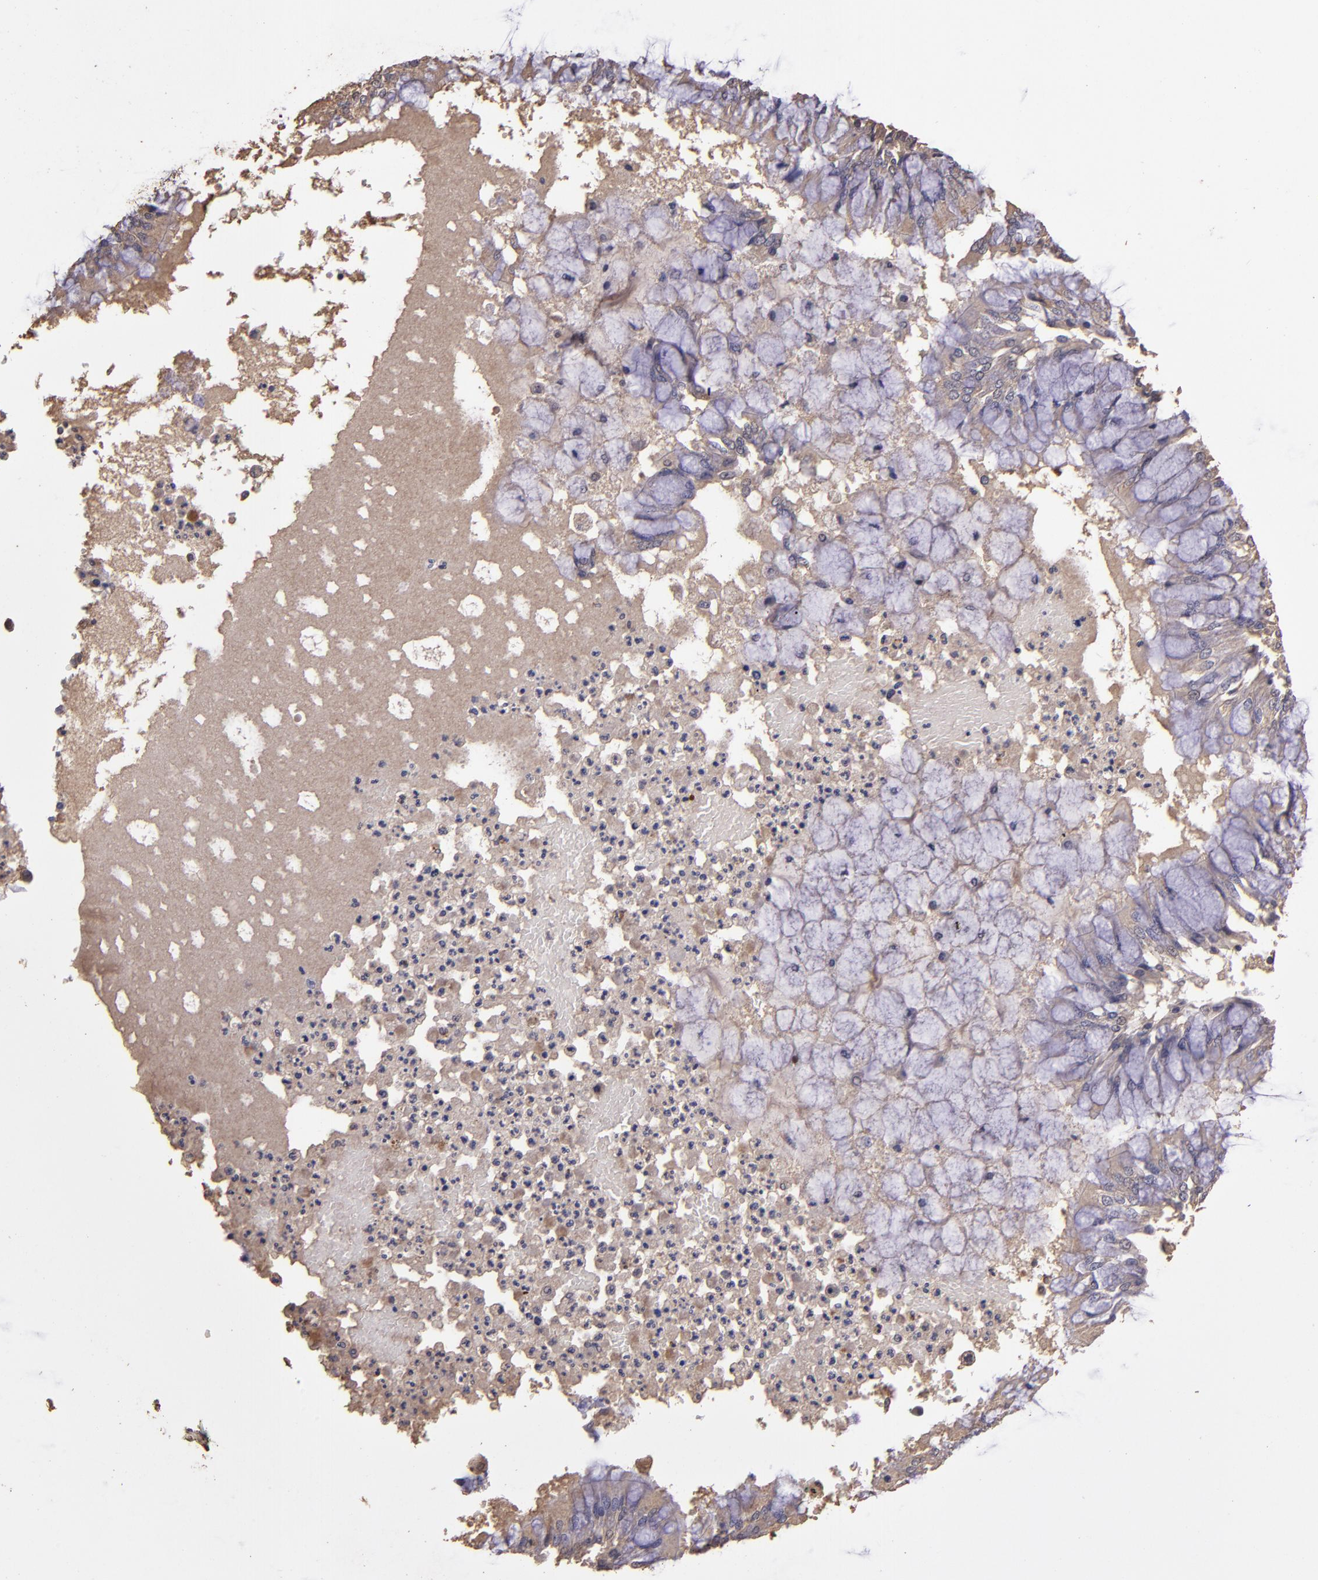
{"staining": {"intensity": "weak", "quantity": ">75%", "location": "cytoplasmic/membranous"}, "tissue": "bronchus", "cell_type": "Respiratory epithelial cells", "image_type": "normal", "snomed": [{"axis": "morphology", "description": "Normal tissue, NOS"}, {"axis": "topography", "description": "Cartilage tissue"}, {"axis": "topography", "description": "Bronchus"}, {"axis": "topography", "description": "Lung"}], "caption": "A high-resolution micrograph shows IHC staining of unremarkable bronchus, which shows weak cytoplasmic/membranous positivity in about >75% of respiratory epithelial cells. (IHC, brightfield microscopy, high magnification).", "gene": "HECTD1", "patient": {"sex": "female", "age": 49}}